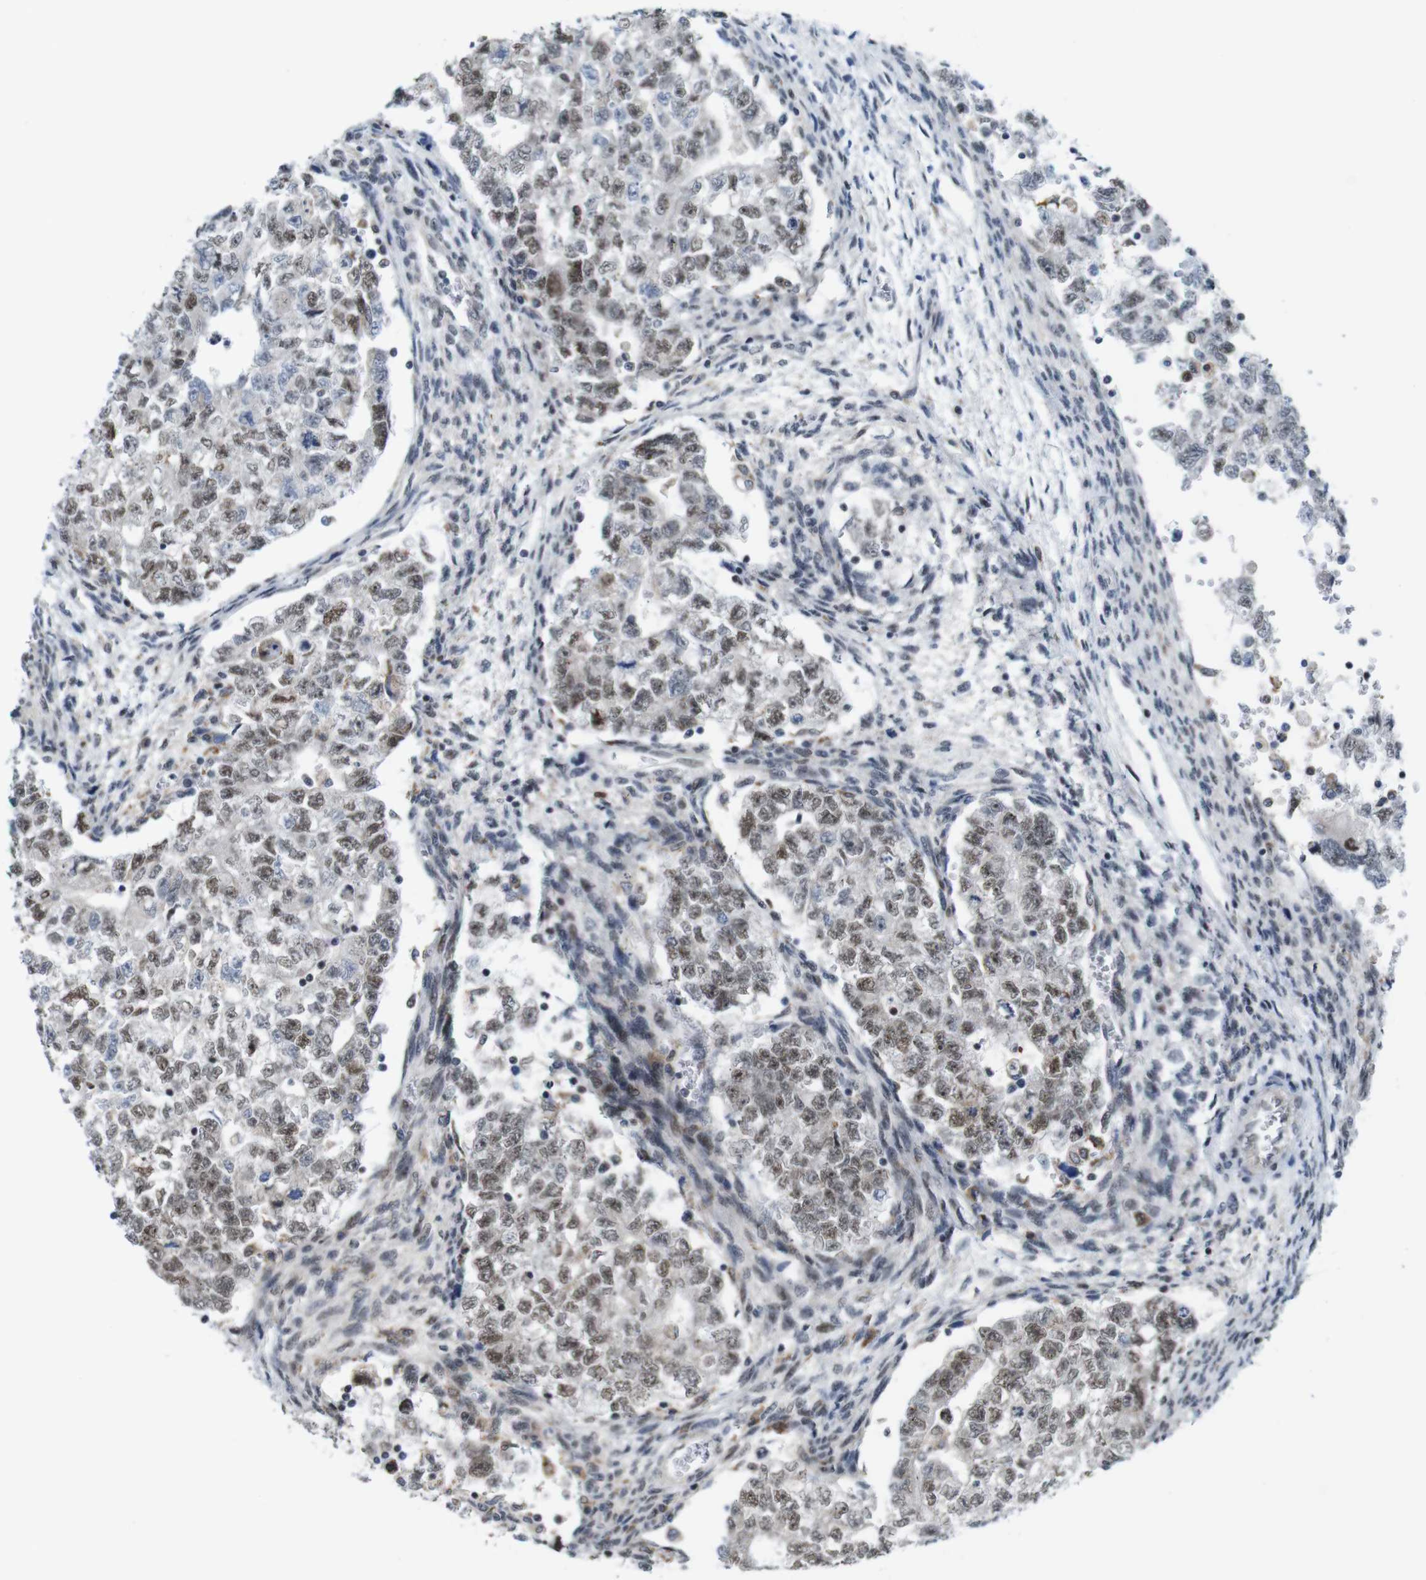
{"staining": {"intensity": "moderate", "quantity": ">75%", "location": "cytoplasmic/membranous,nuclear"}, "tissue": "testis cancer", "cell_type": "Tumor cells", "image_type": "cancer", "snomed": [{"axis": "morphology", "description": "Seminoma, NOS"}, {"axis": "morphology", "description": "Carcinoma, Embryonal, NOS"}, {"axis": "topography", "description": "Testis"}], "caption": "This photomicrograph reveals IHC staining of human seminoma (testis), with medium moderate cytoplasmic/membranous and nuclear positivity in approximately >75% of tumor cells.", "gene": "PNMA8A", "patient": {"sex": "male", "age": 38}}